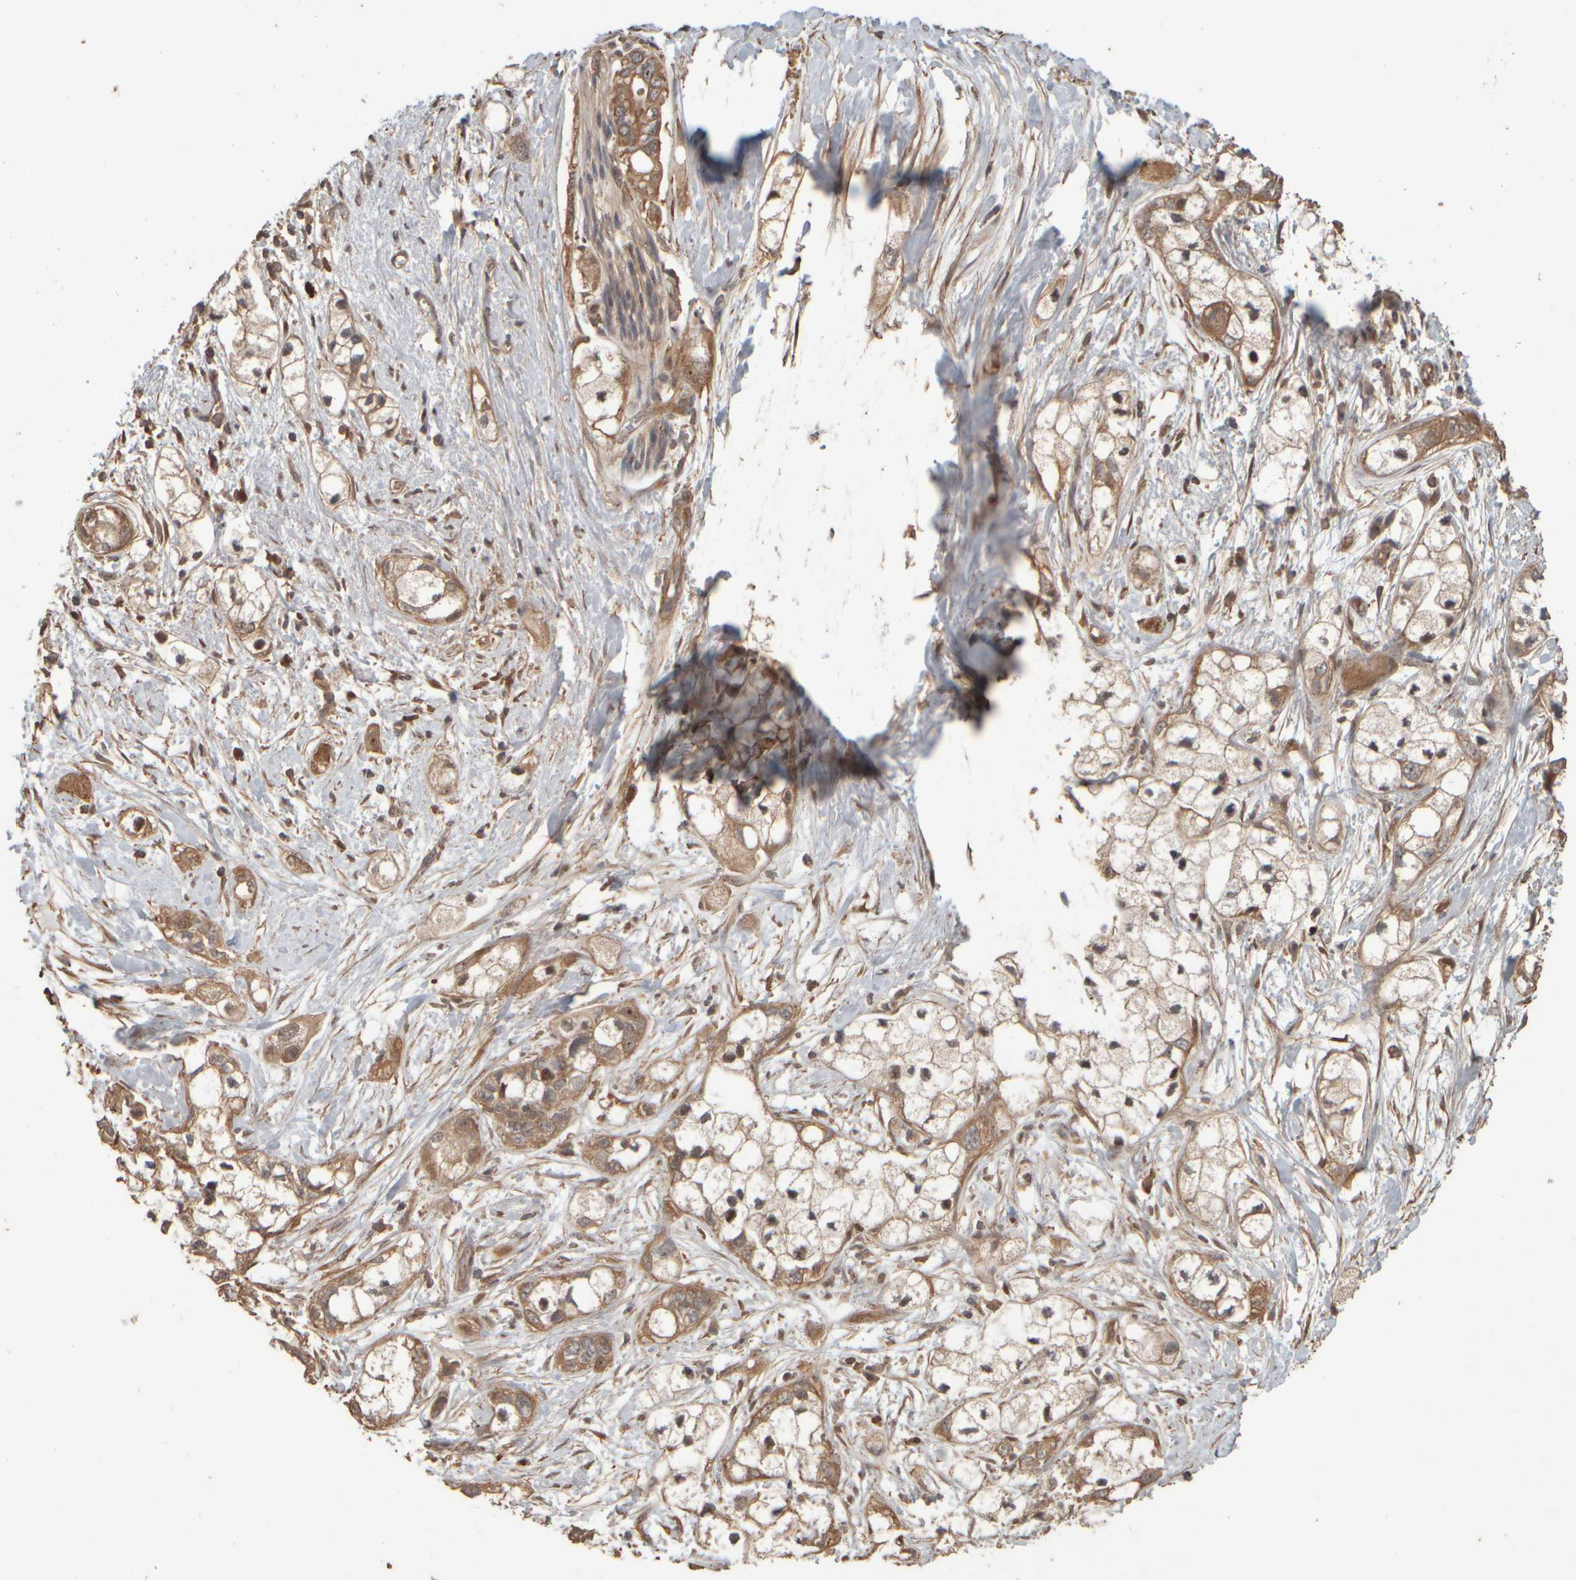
{"staining": {"intensity": "moderate", "quantity": ">75%", "location": "cytoplasmic/membranous,nuclear"}, "tissue": "pancreatic cancer", "cell_type": "Tumor cells", "image_type": "cancer", "snomed": [{"axis": "morphology", "description": "Adenocarcinoma, NOS"}, {"axis": "topography", "description": "Pancreas"}], "caption": "Immunohistochemical staining of pancreatic adenocarcinoma displays medium levels of moderate cytoplasmic/membranous and nuclear positivity in about >75% of tumor cells.", "gene": "SPHK1", "patient": {"sex": "male", "age": 74}}